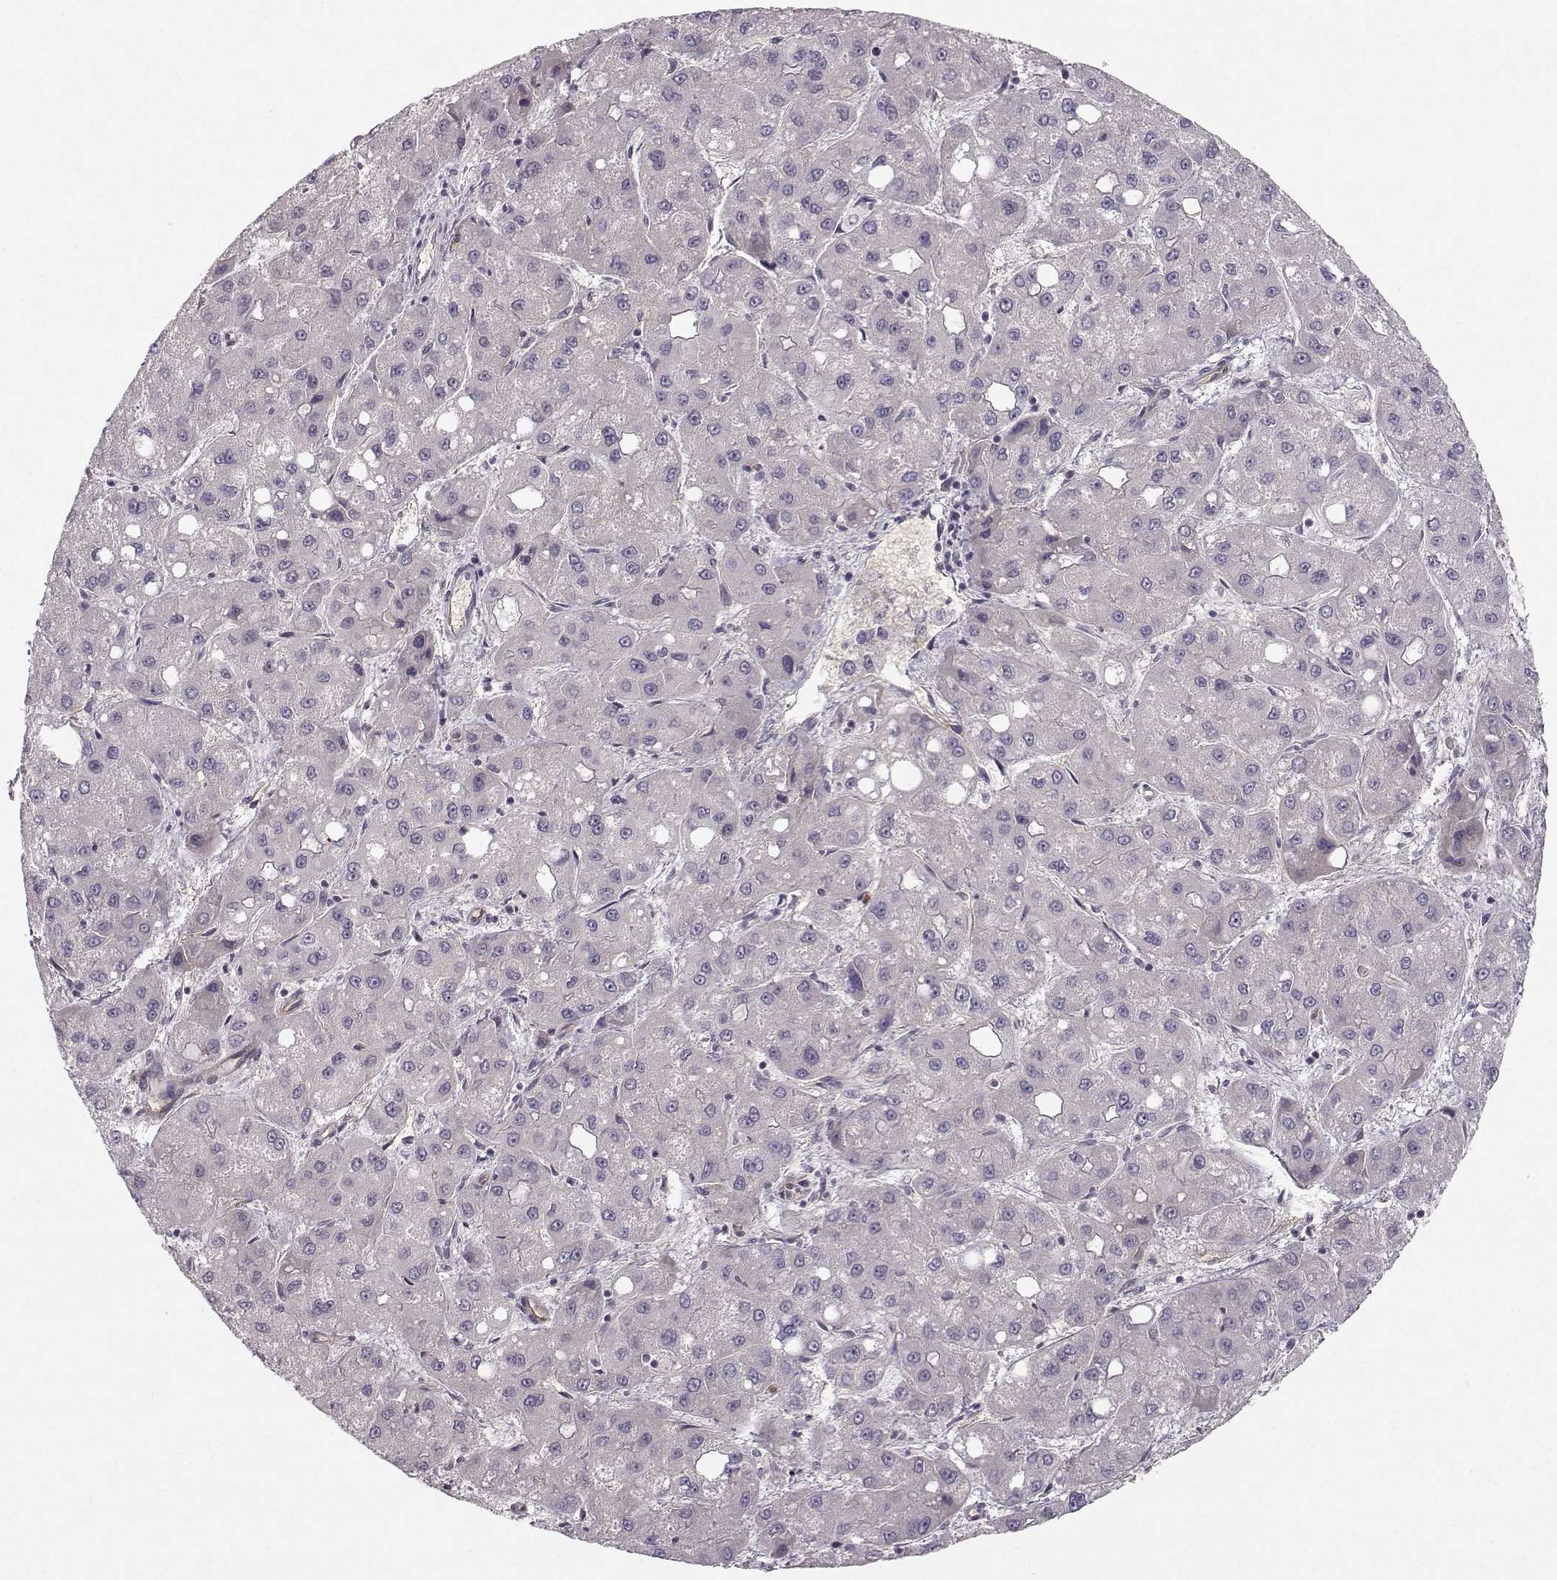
{"staining": {"intensity": "negative", "quantity": "none", "location": "none"}, "tissue": "liver cancer", "cell_type": "Tumor cells", "image_type": "cancer", "snomed": [{"axis": "morphology", "description": "Carcinoma, Hepatocellular, NOS"}, {"axis": "topography", "description": "Liver"}], "caption": "Immunohistochemical staining of human liver hepatocellular carcinoma shows no significant expression in tumor cells. (DAB immunohistochemistry, high magnification).", "gene": "OPRD1", "patient": {"sex": "male", "age": 73}}